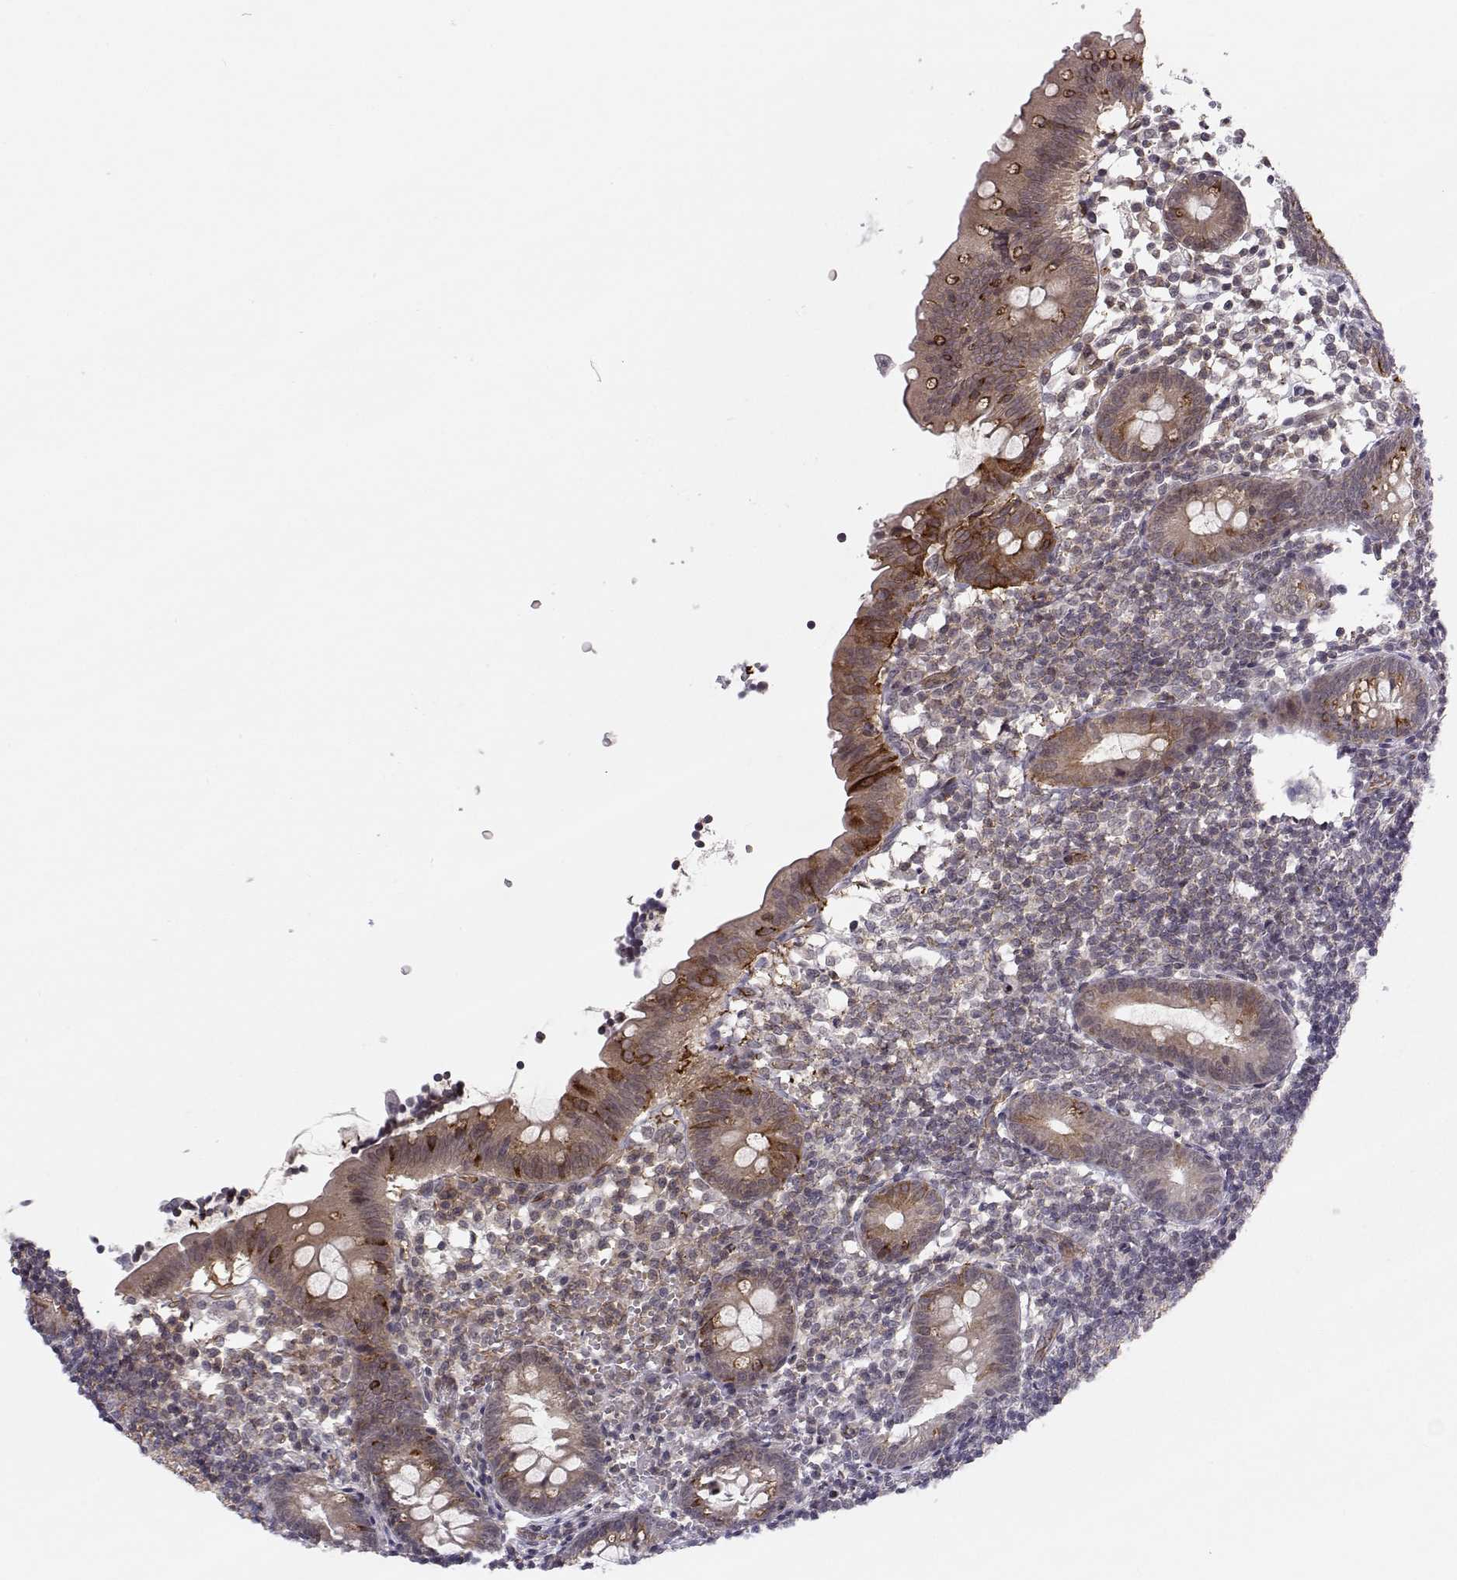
{"staining": {"intensity": "strong", "quantity": "<25%", "location": "cytoplasmic/membranous"}, "tissue": "appendix", "cell_type": "Glandular cells", "image_type": "normal", "snomed": [{"axis": "morphology", "description": "Normal tissue, NOS"}, {"axis": "topography", "description": "Appendix"}], "caption": "Appendix stained with immunohistochemistry shows strong cytoplasmic/membranous expression in about <25% of glandular cells. (IHC, brightfield microscopy, high magnification).", "gene": "KIF13B", "patient": {"sex": "female", "age": 40}}